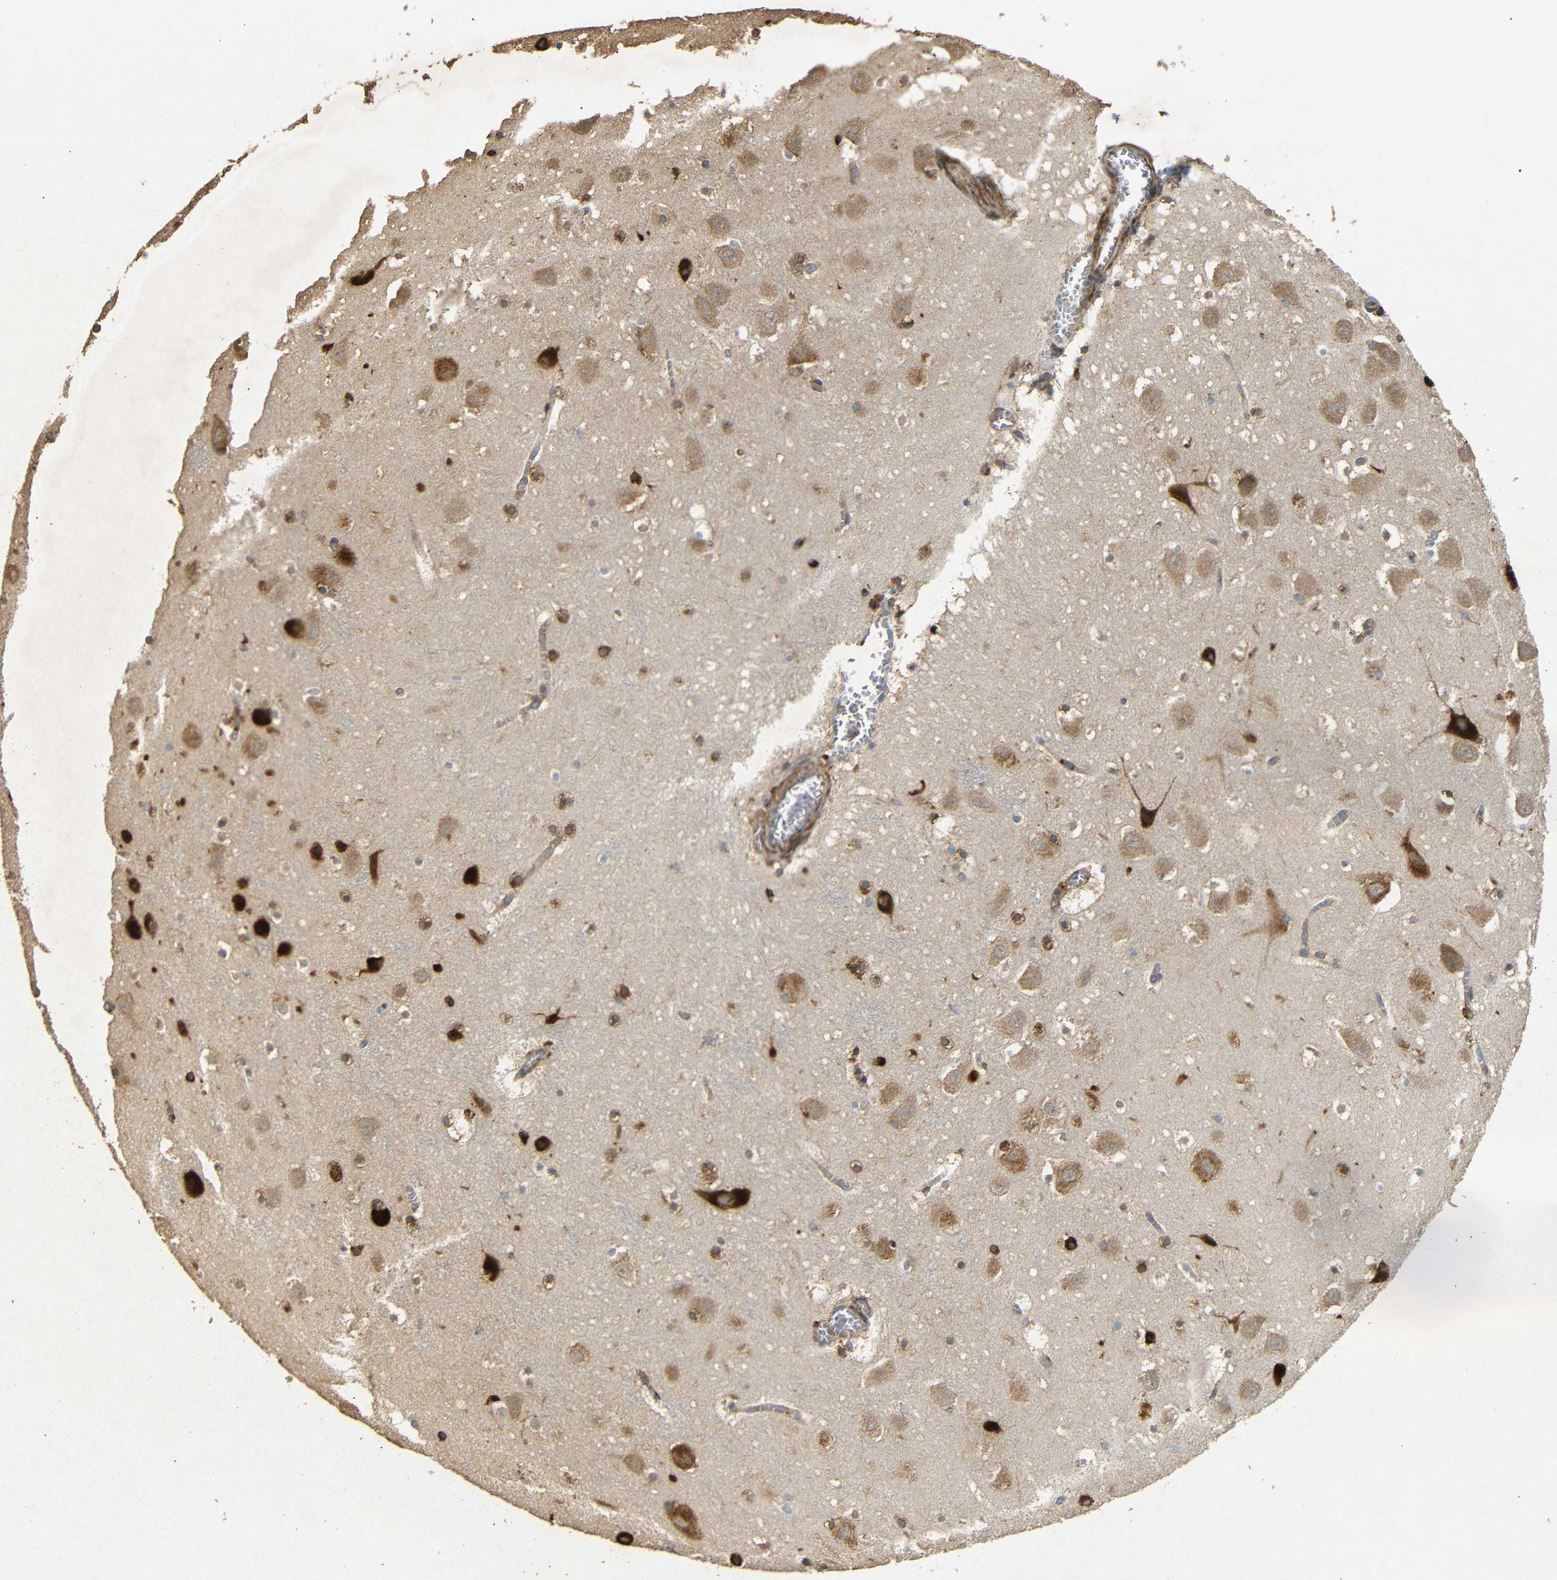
{"staining": {"intensity": "strong", "quantity": ">75%", "location": "cytoplasmic/membranous,nuclear"}, "tissue": "hippocampus", "cell_type": "Glial cells", "image_type": "normal", "snomed": [{"axis": "morphology", "description": "Normal tissue, NOS"}, {"axis": "topography", "description": "Hippocampus"}], "caption": "Immunohistochemistry (IHC) image of benign human hippocampus stained for a protein (brown), which exhibits high levels of strong cytoplasmic/membranous,nuclear staining in approximately >75% of glial cells.", "gene": "BTF3", "patient": {"sex": "male", "age": 45}}